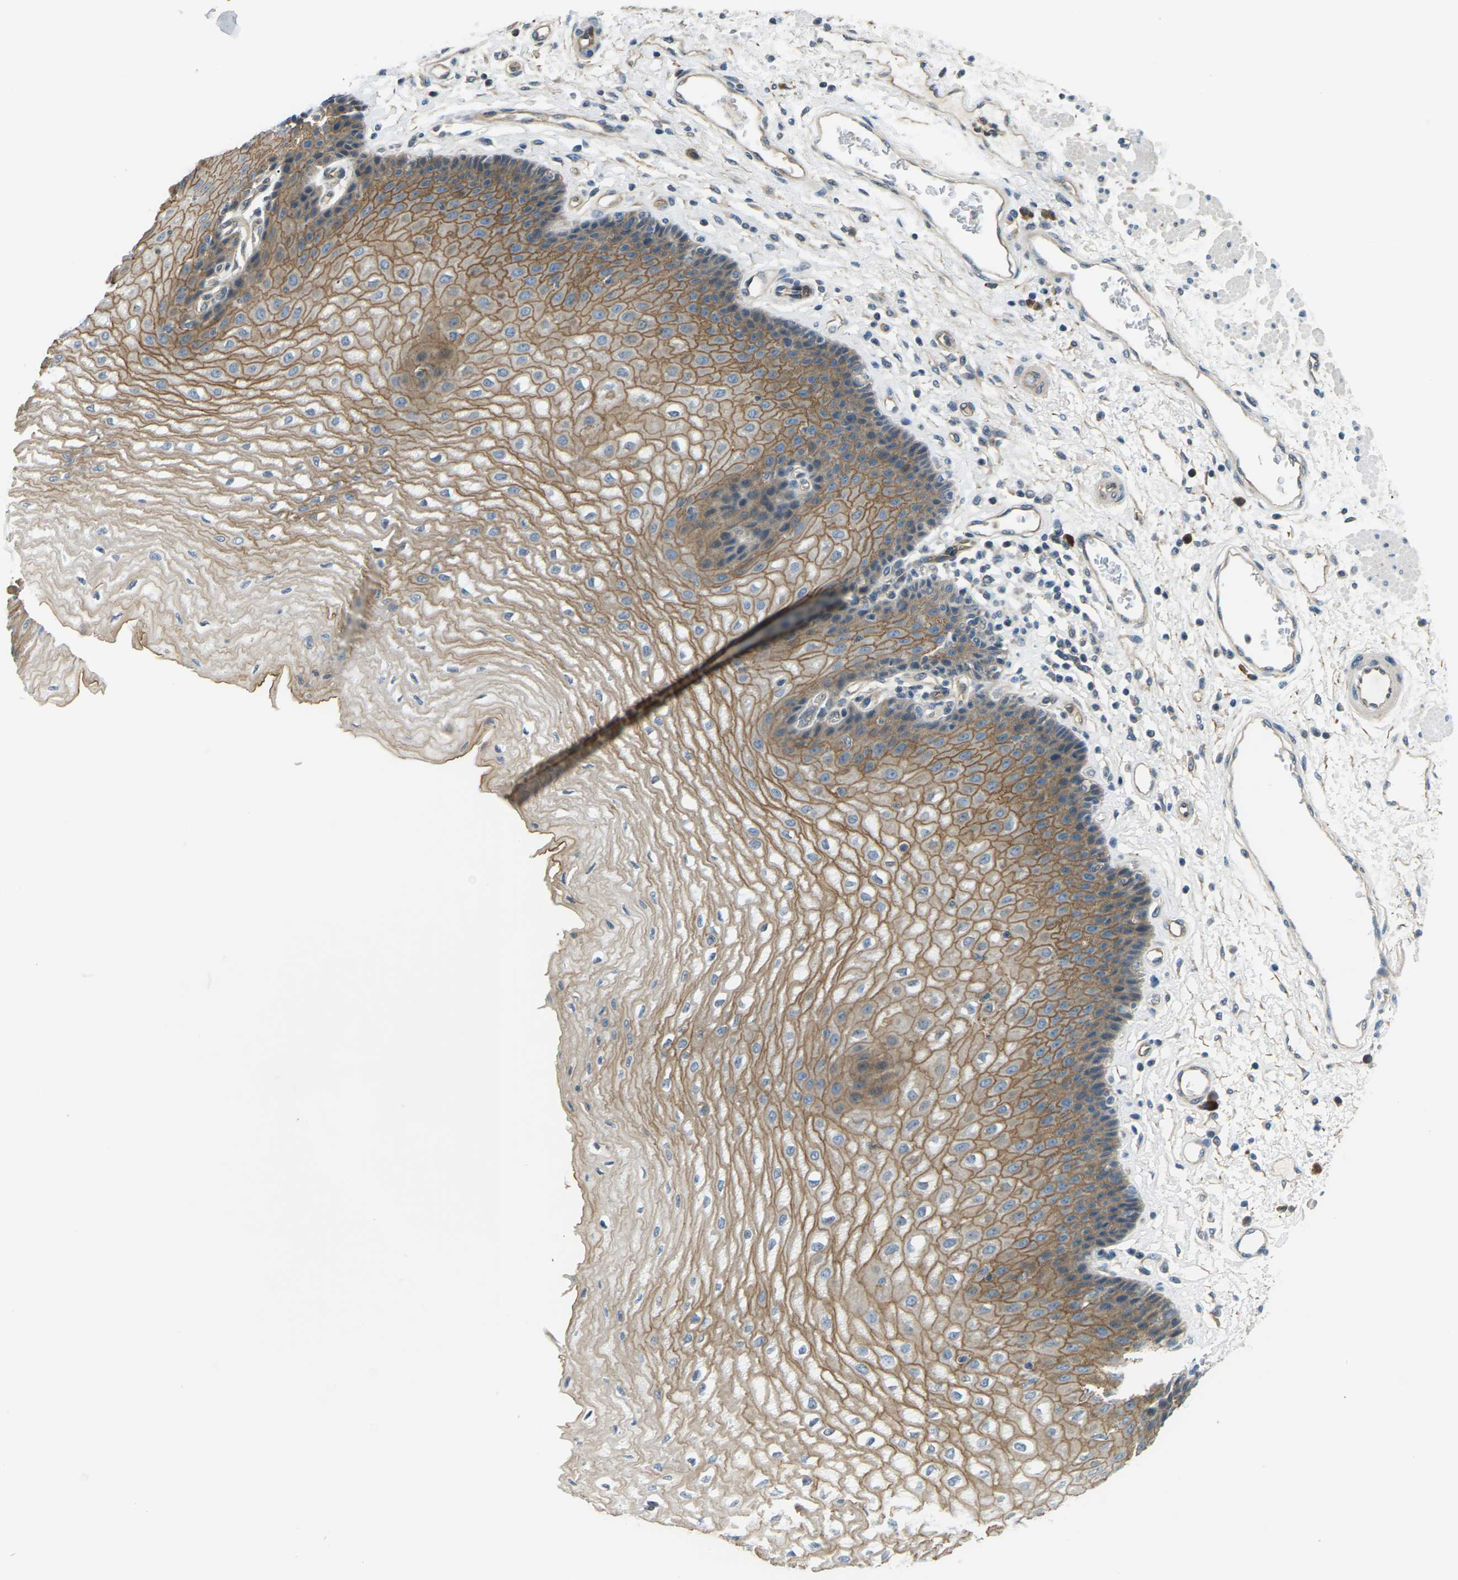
{"staining": {"intensity": "moderate", "quantity": ">75%", "location": "cytoplasmic/membranous"}, "tissue": "esophagus", "cell_type": "Squamous epithelial cells", "image_type": "normal", "snomed": [{"axis": "morphology", "description": "Normal tissue, NOS"}, {"axis": "topography", "description": "Esophagus"}], "caption": "An IHC micrograph of benign tissue is shown. Protein staining in brown shows moderate cytoplasmic/membranous positivity in esophagus within squamous epithelial cells. (Brightfield microscopy of DAB IHC at high magnification).", "gene": "SLC13A3", "patient": {"sex": "male", "age": 54}}